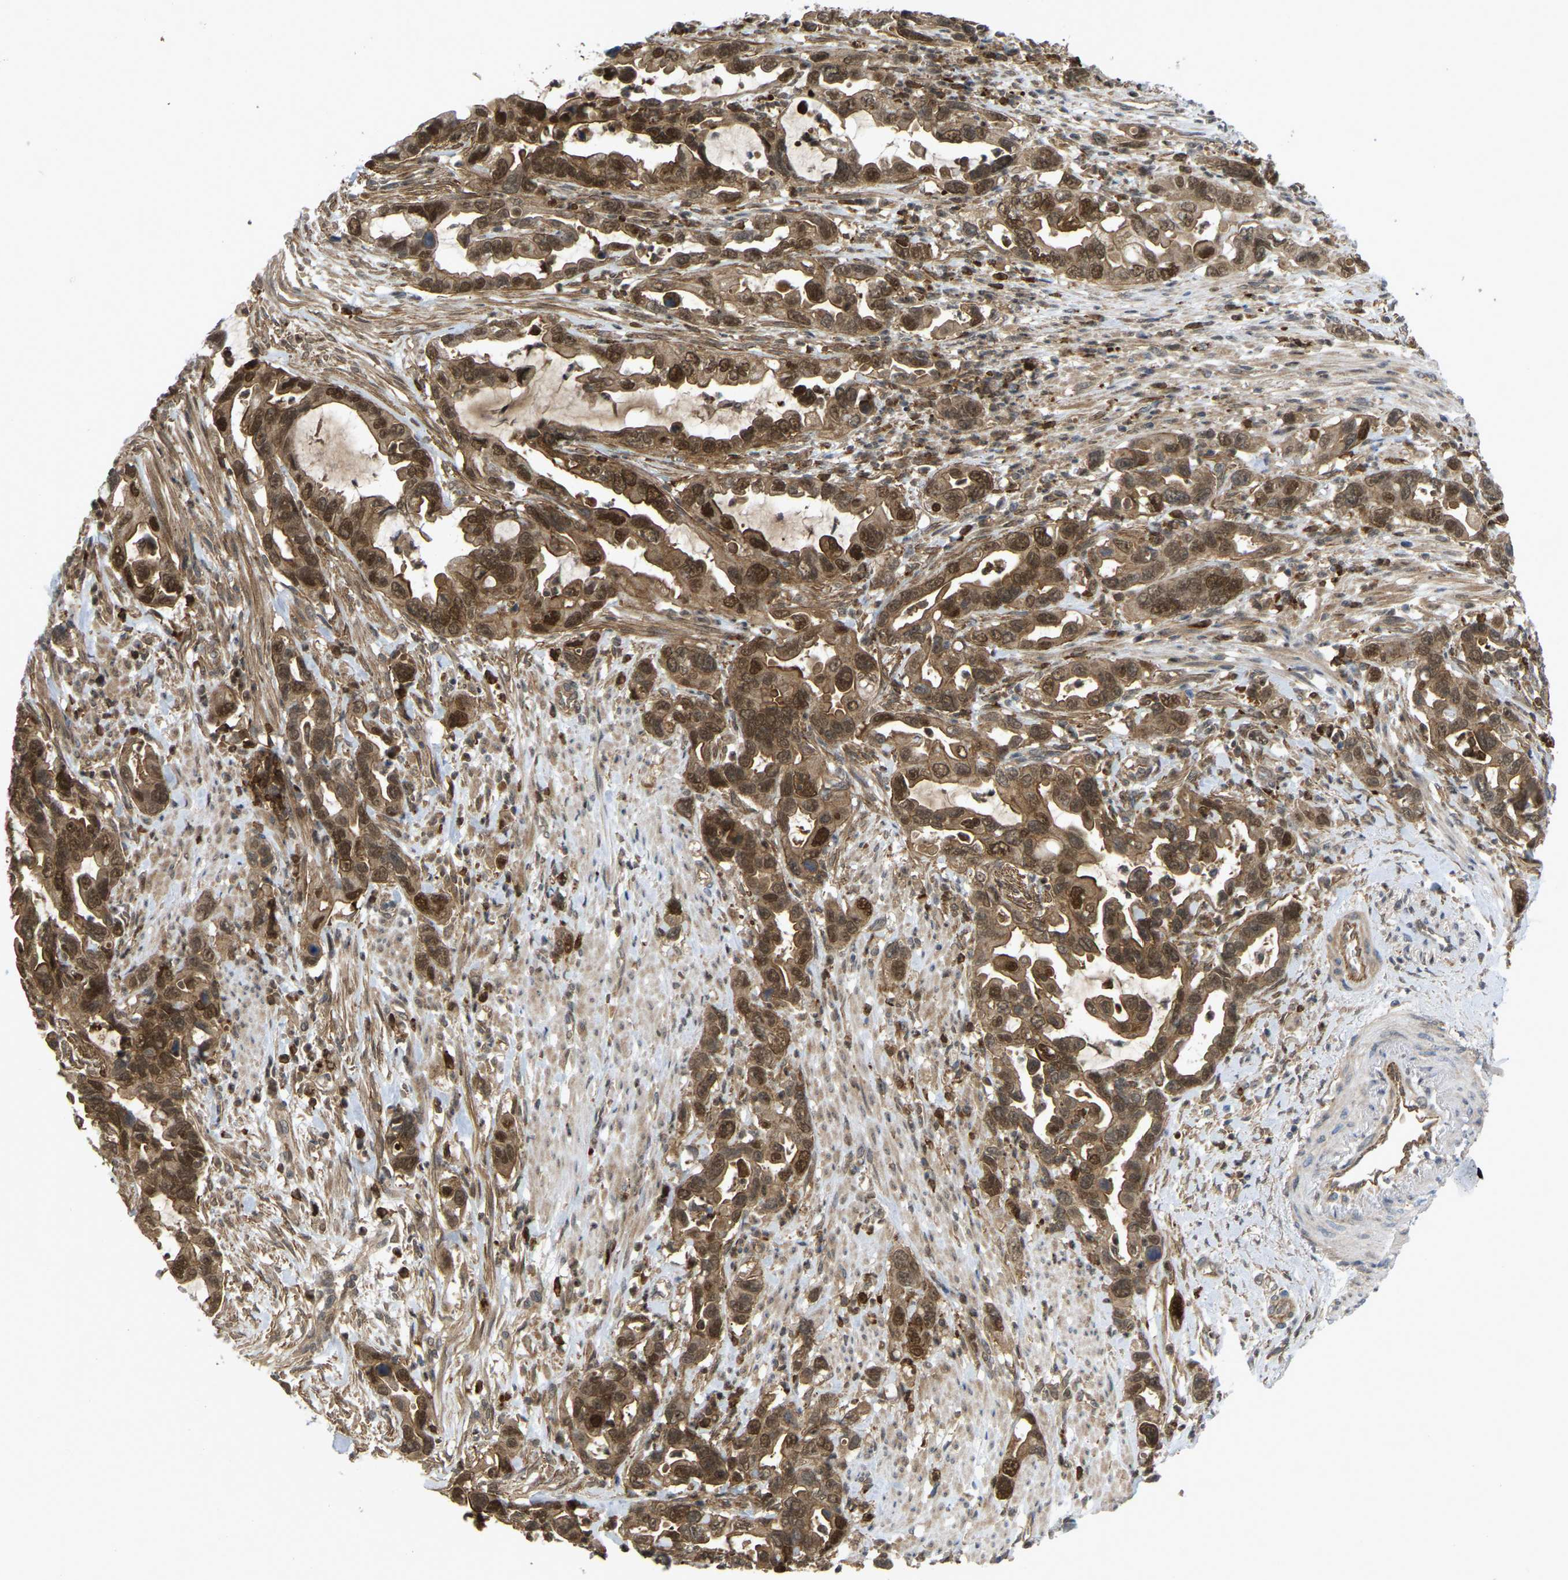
{"staining": {"intensity": "moderate", "quantity": ">75%", "location": "cytoplasmic/membranous,nuclear"}, "tissue": "pancreatic cancer", "cell_type": "Tumor cells", "image_type": "cancer", "snomed": [{"axis": "morphology", "description": "Adenocarcinoma, NOS"}, {"axis": "topography", "description": "Pancreas"}], "caption": "Pancreatic cancer (adenocarcinoma) stained for a protein (brown) displays moderate cytoplasmic/membranous and nuclear positive staining in approximately >75% of tumor cells.", "gene": "SERPINB5", "patient": {"sex": "female", "age": 70}}